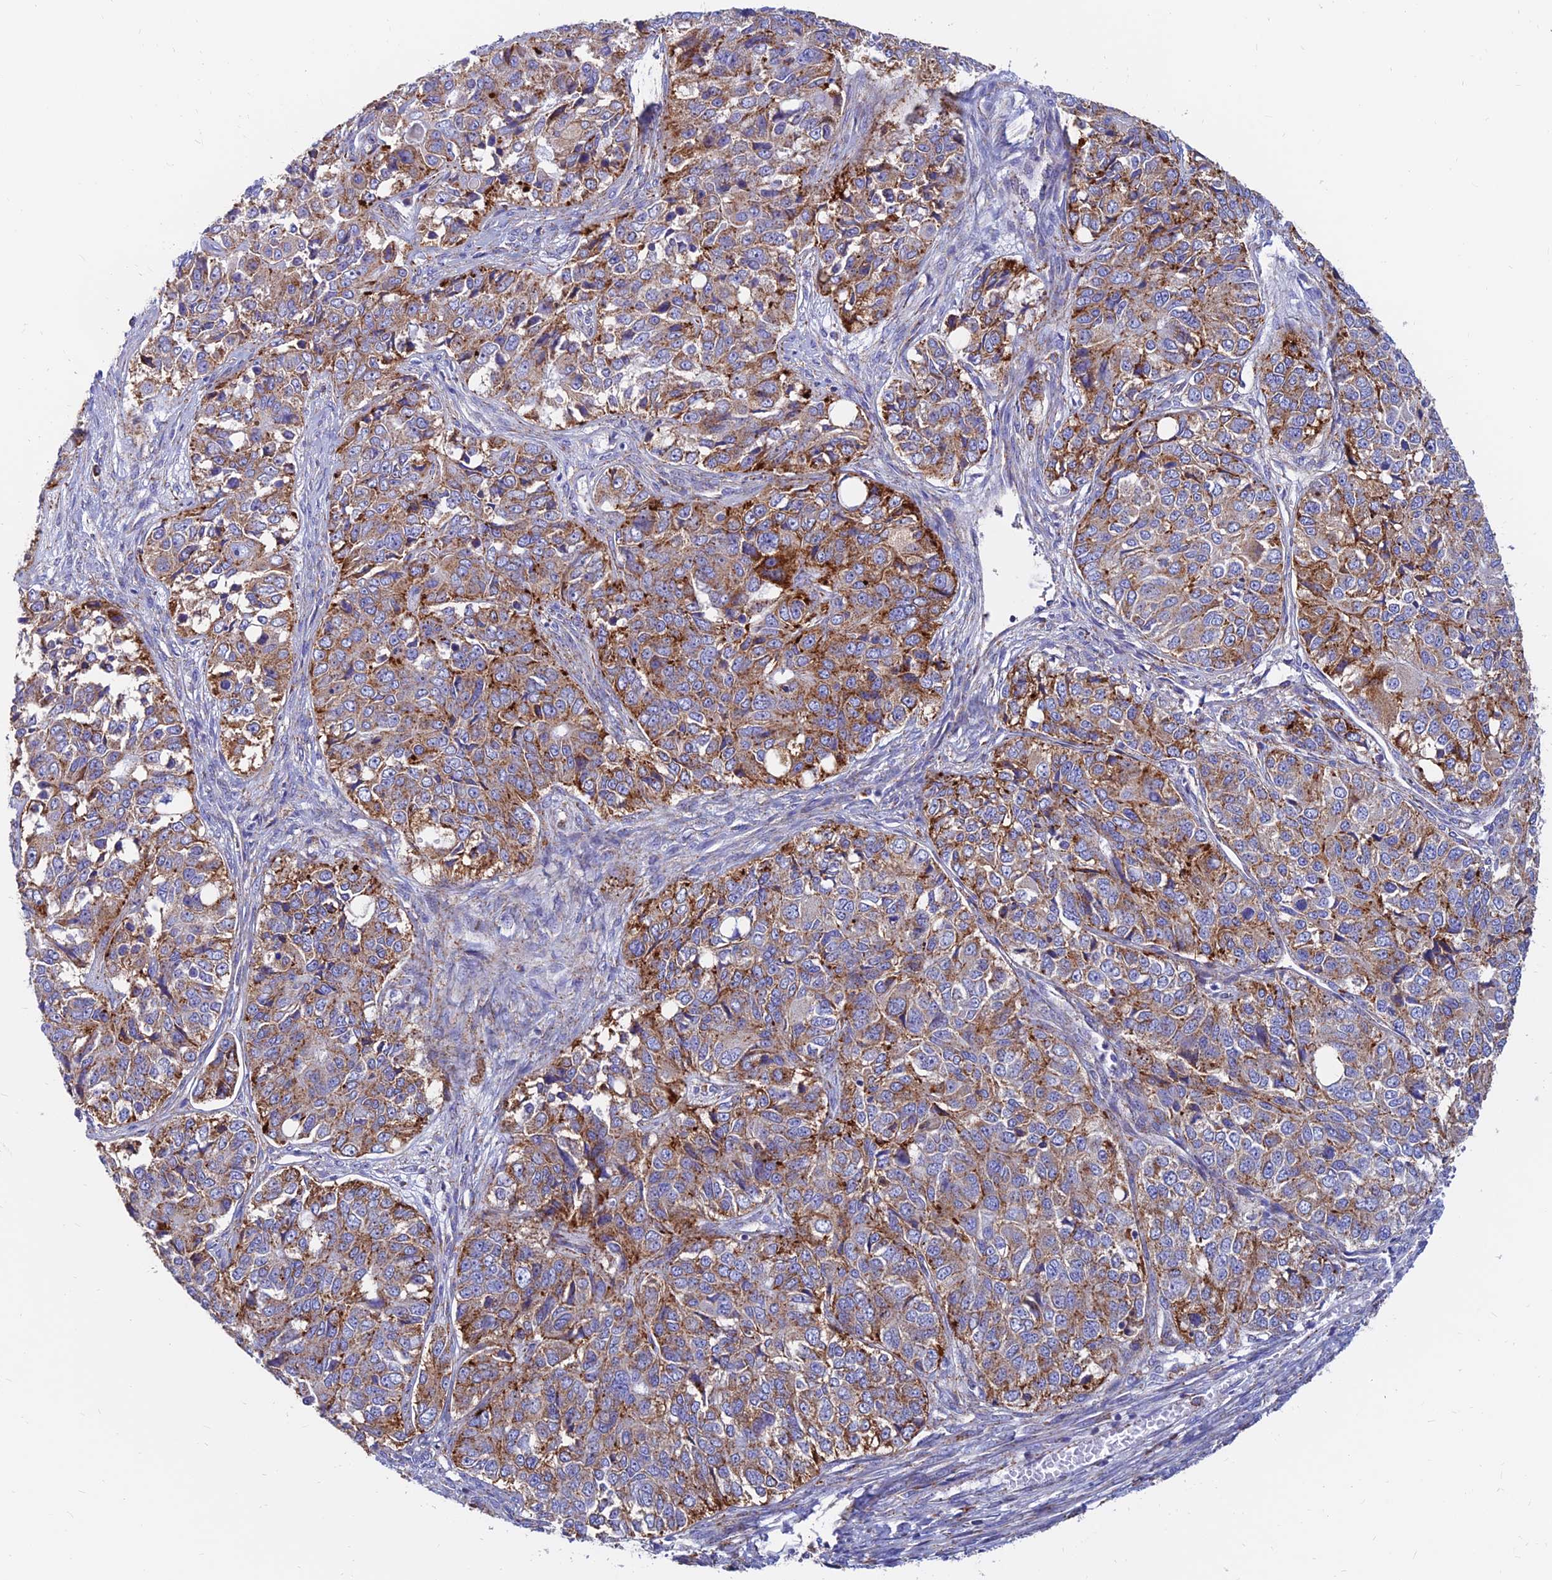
{"staining": {"intensity": "strong", "quantity": "25%-75%", "location": "cytoplasmic/membranous"}, "tissue": "ovarian cancer", "cell_type": "Tumor cells", "image_type": "cancer", "snomed": [{"axis": "morphology", "description": "Carcinoma, endometroid"}, {"axis": "topography", "description": "Ovary"}], "caption": "Ovarian endometroid carcinoma was stained to show a protein in brown. There is high levels of strong cytoplasmic/membranous staining in about 25%-75% of tumor cells.", "gene": "SPNS1", "patient": {"sex": "female", "age": 51}}